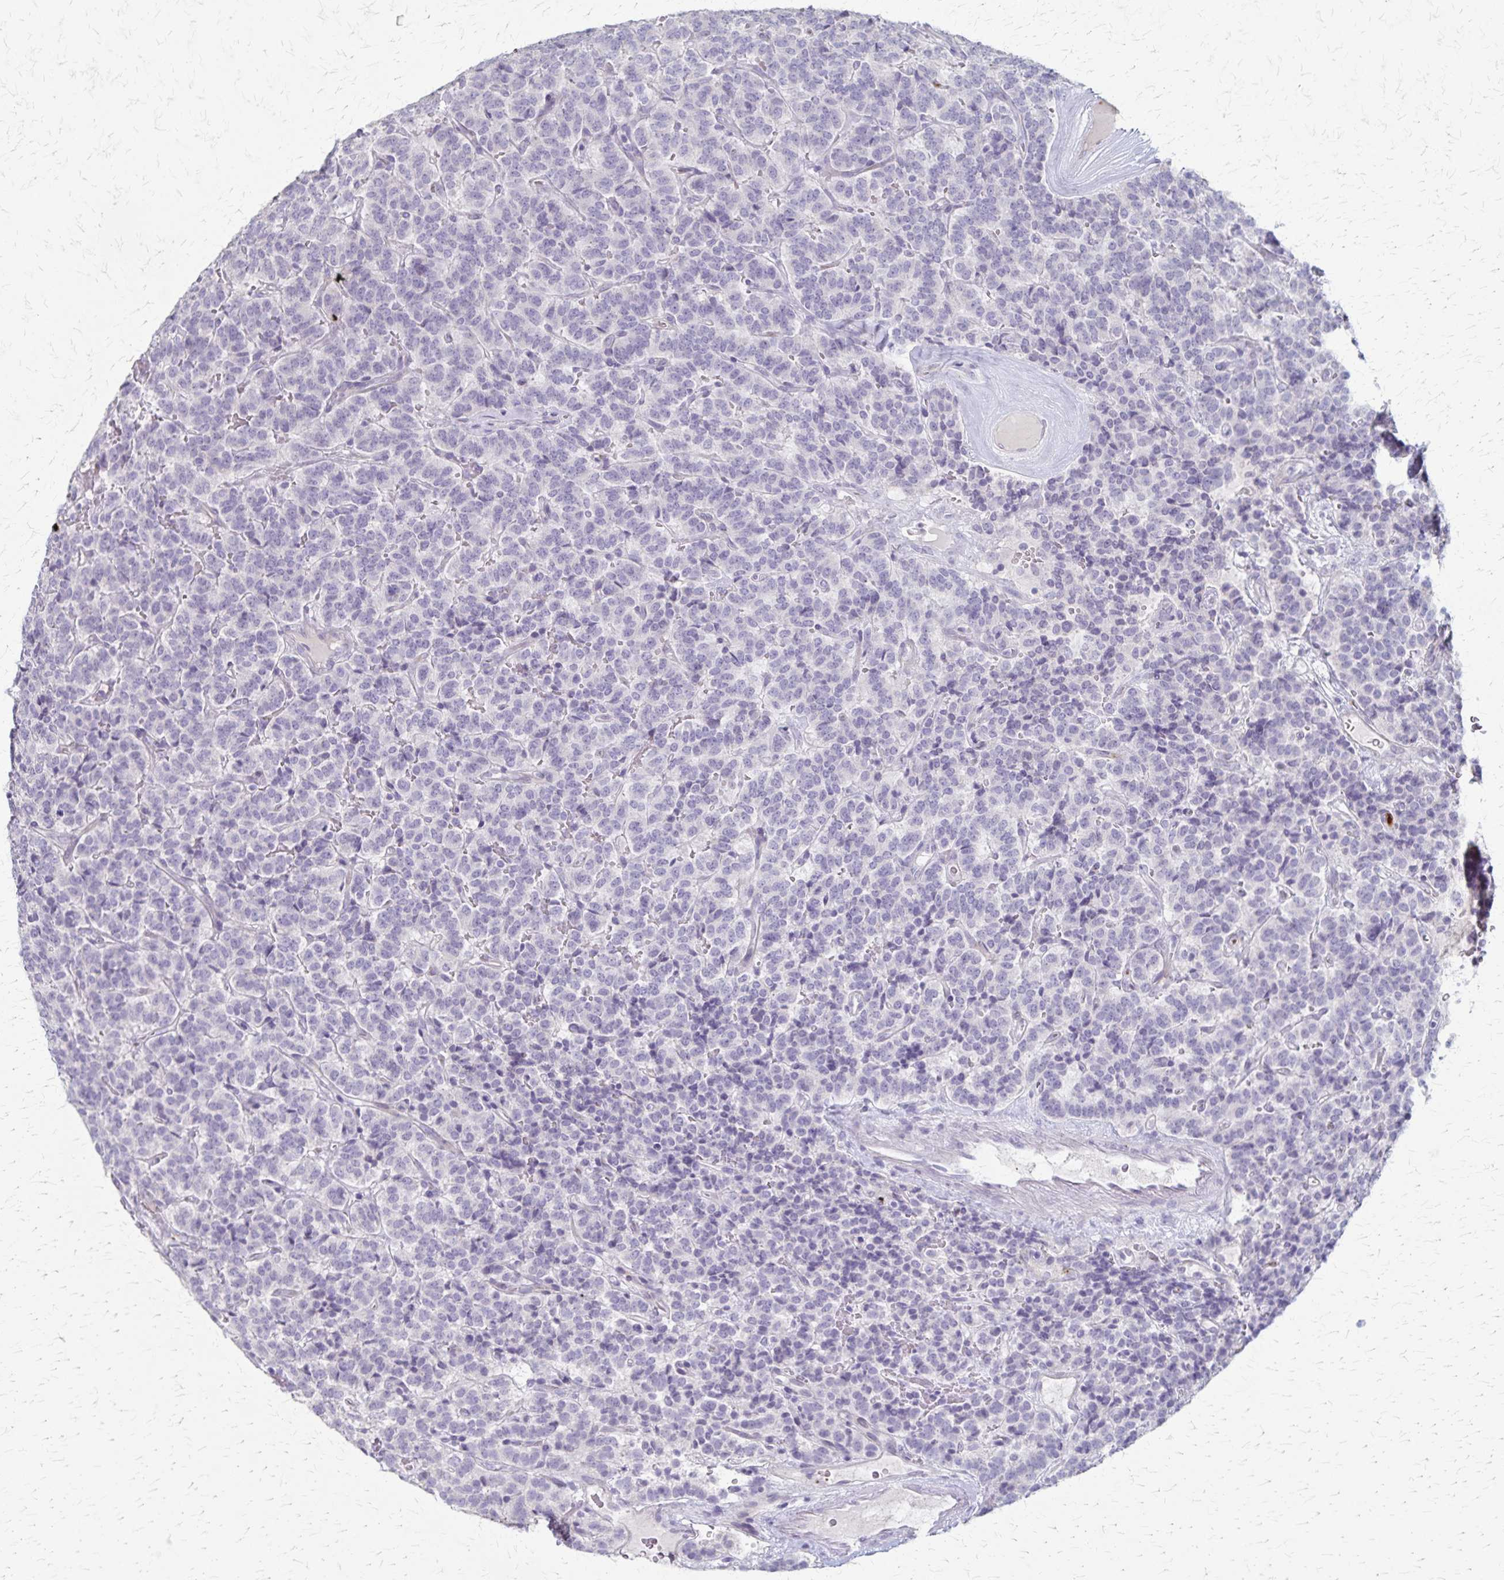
{"staining": {"intensity": "negative", "quantity": "none", "location": "none"}, "tissue": "carcinoid", "cell_type": "Tumor cells", "image_type": "cancer", "snomed": [{"axis": "morphology", "description": "Carcinoid, malignant, NOS"}, {"axis": "topography", "description": "Pancreas"}], "caption": "IHC image of neoplastic tissue: carcinoid (malignant) stained with DAB (3,3'-diaminobenzidine) reveals no significant protein expression in tumor cells.", "gene": "RASL10B", "patient": {"sex": "male", "age": 36}}